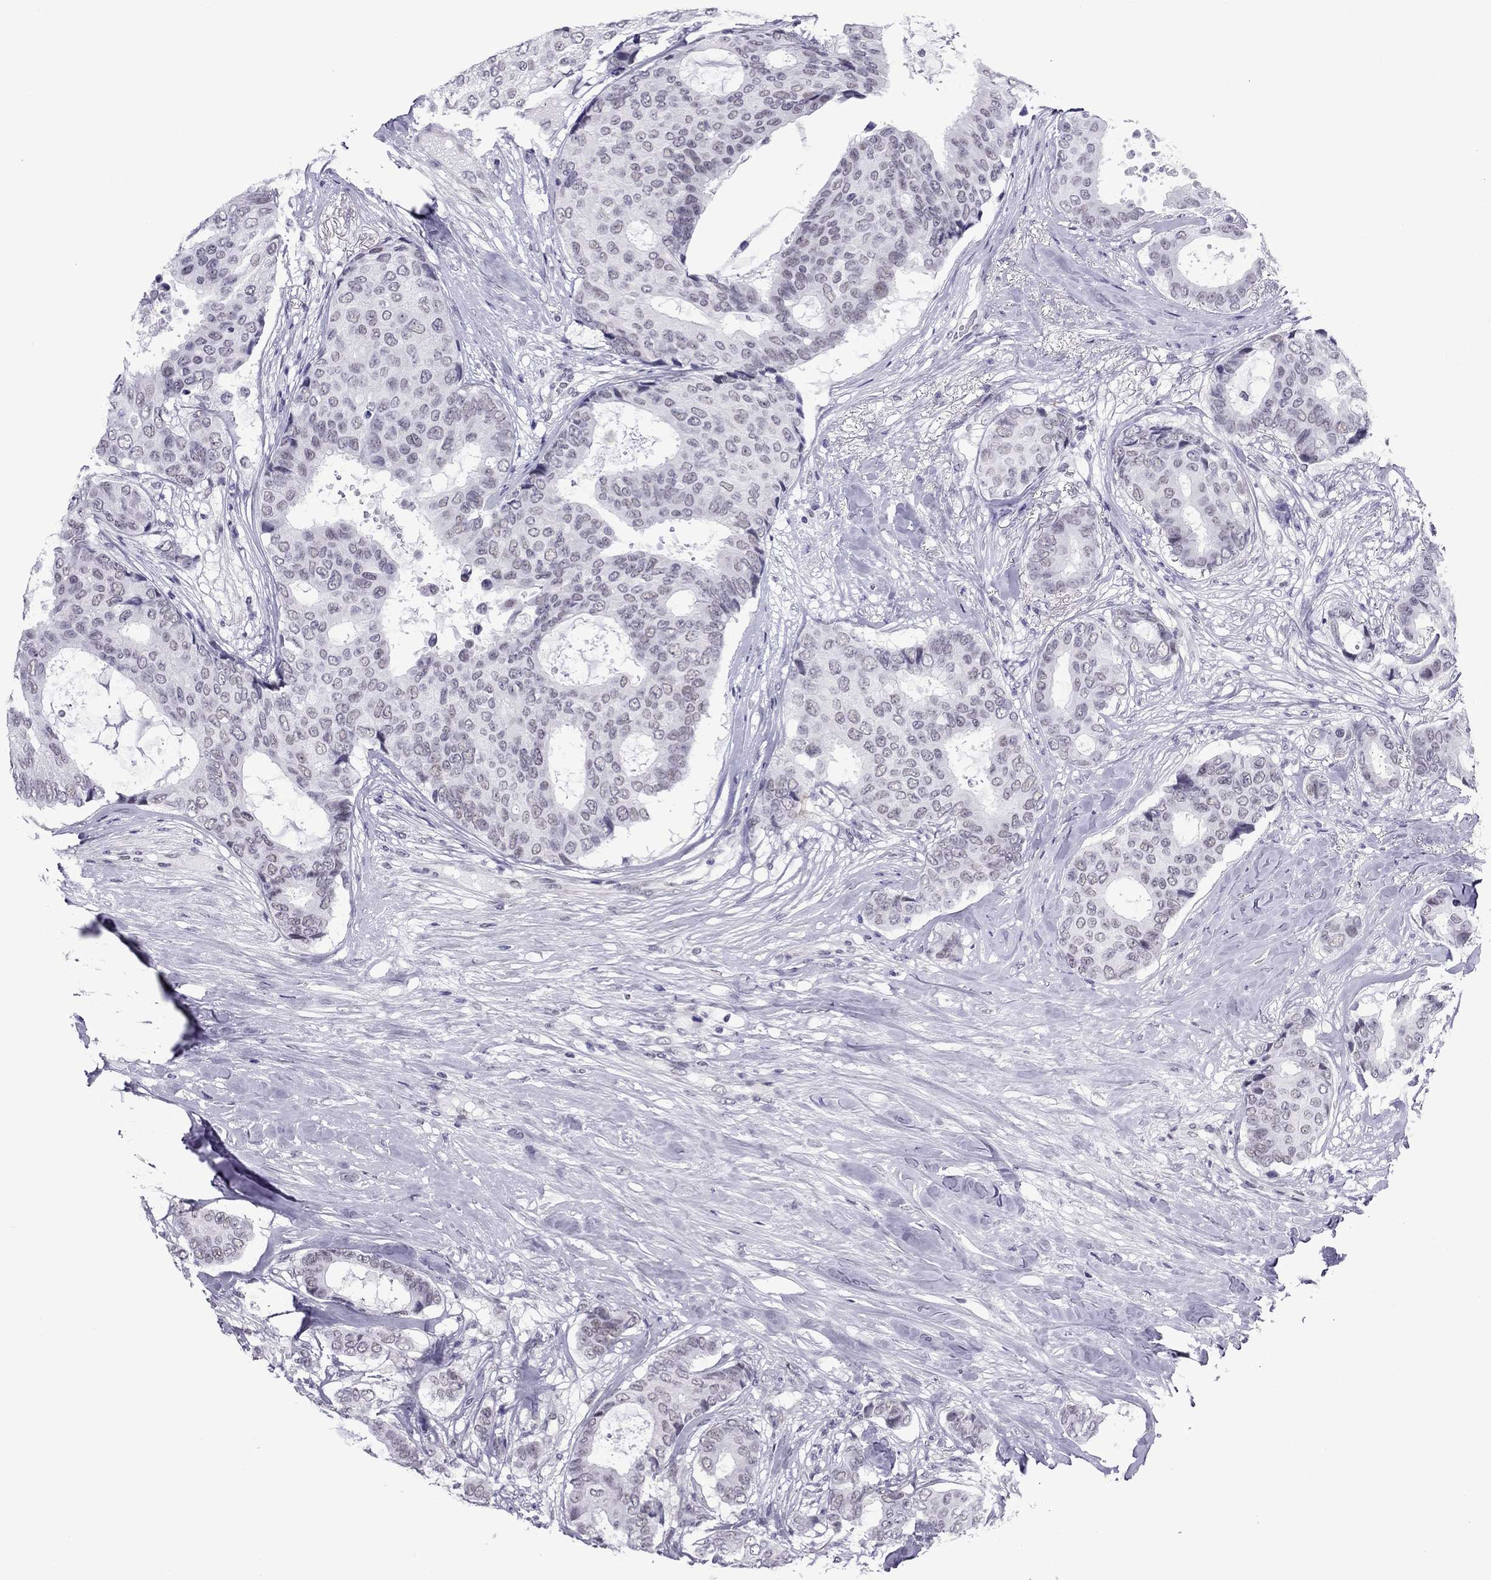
{"staining": {"intensity": "negative", "quantity": "none", "location": "none"}, "tissue": "breast cancer", "cell_type": "Tumor cells", "image_type": "cancer", "snomed": [{"axis": "morphology", "description": "Duct carcinoma"}, {"axis": "topography", "description": "Breast"}], "caption": "Immunohistochemistry photomicrograph of neoplastic tissue: human breast cancer (intraductal carcinoma) stained with DAB exhibits no significant protein expression in tumor cells. (Stains: DAB (3,3'-diaminobenzidine) immunohistochemistry (IHC) with hematoxylin counter stain, Microscopy: brightfield microscopy at high magnification).", "gene": "ZNF646", "patient": {"sex": "female", "age": 75}}